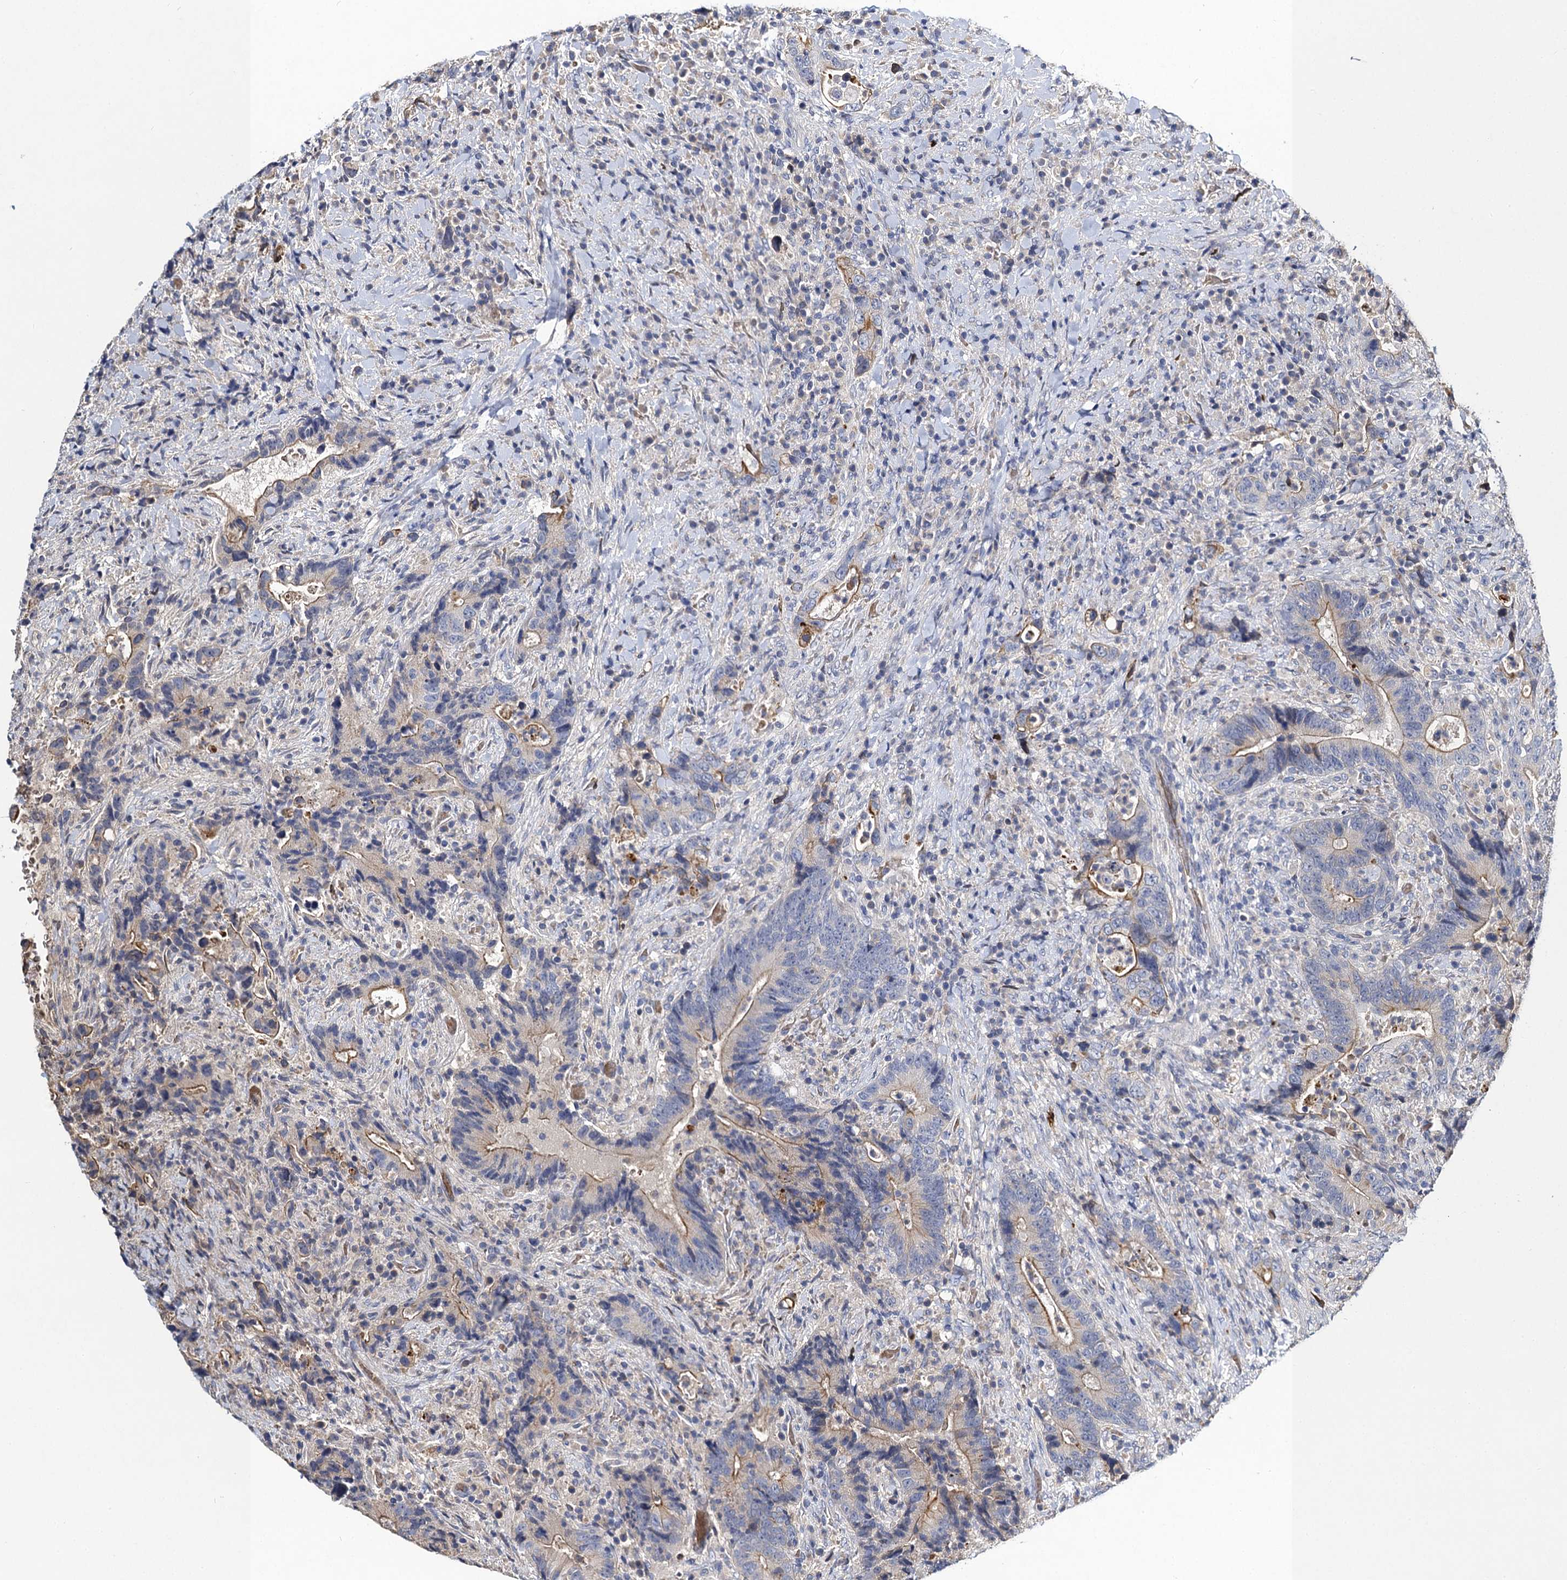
{"staining": {"intensity": "weak", "quantity": "25%-75%", "location": "cytoplasmic/membranous"}, "tissue": "colorectal cancer", "cell_type": "Tumor cells", "image_type": "cancer", "snomed": [{"axis": "morphology", "description": "Adenocarcinoma, NOS"}, {"axis": "topography", "description": "Colon"}], "caption": "Brown immunohistochemical staining in human colorectal adenocarcinoma exhibits weak cytoplasmic/membranous positivity in about 25%-75% of tumor cells. The protein is shown in brown color, while the nuclei are stained blue.", "gene": "SLC11A2", "patient": {"sex": "female", "age": 75}}